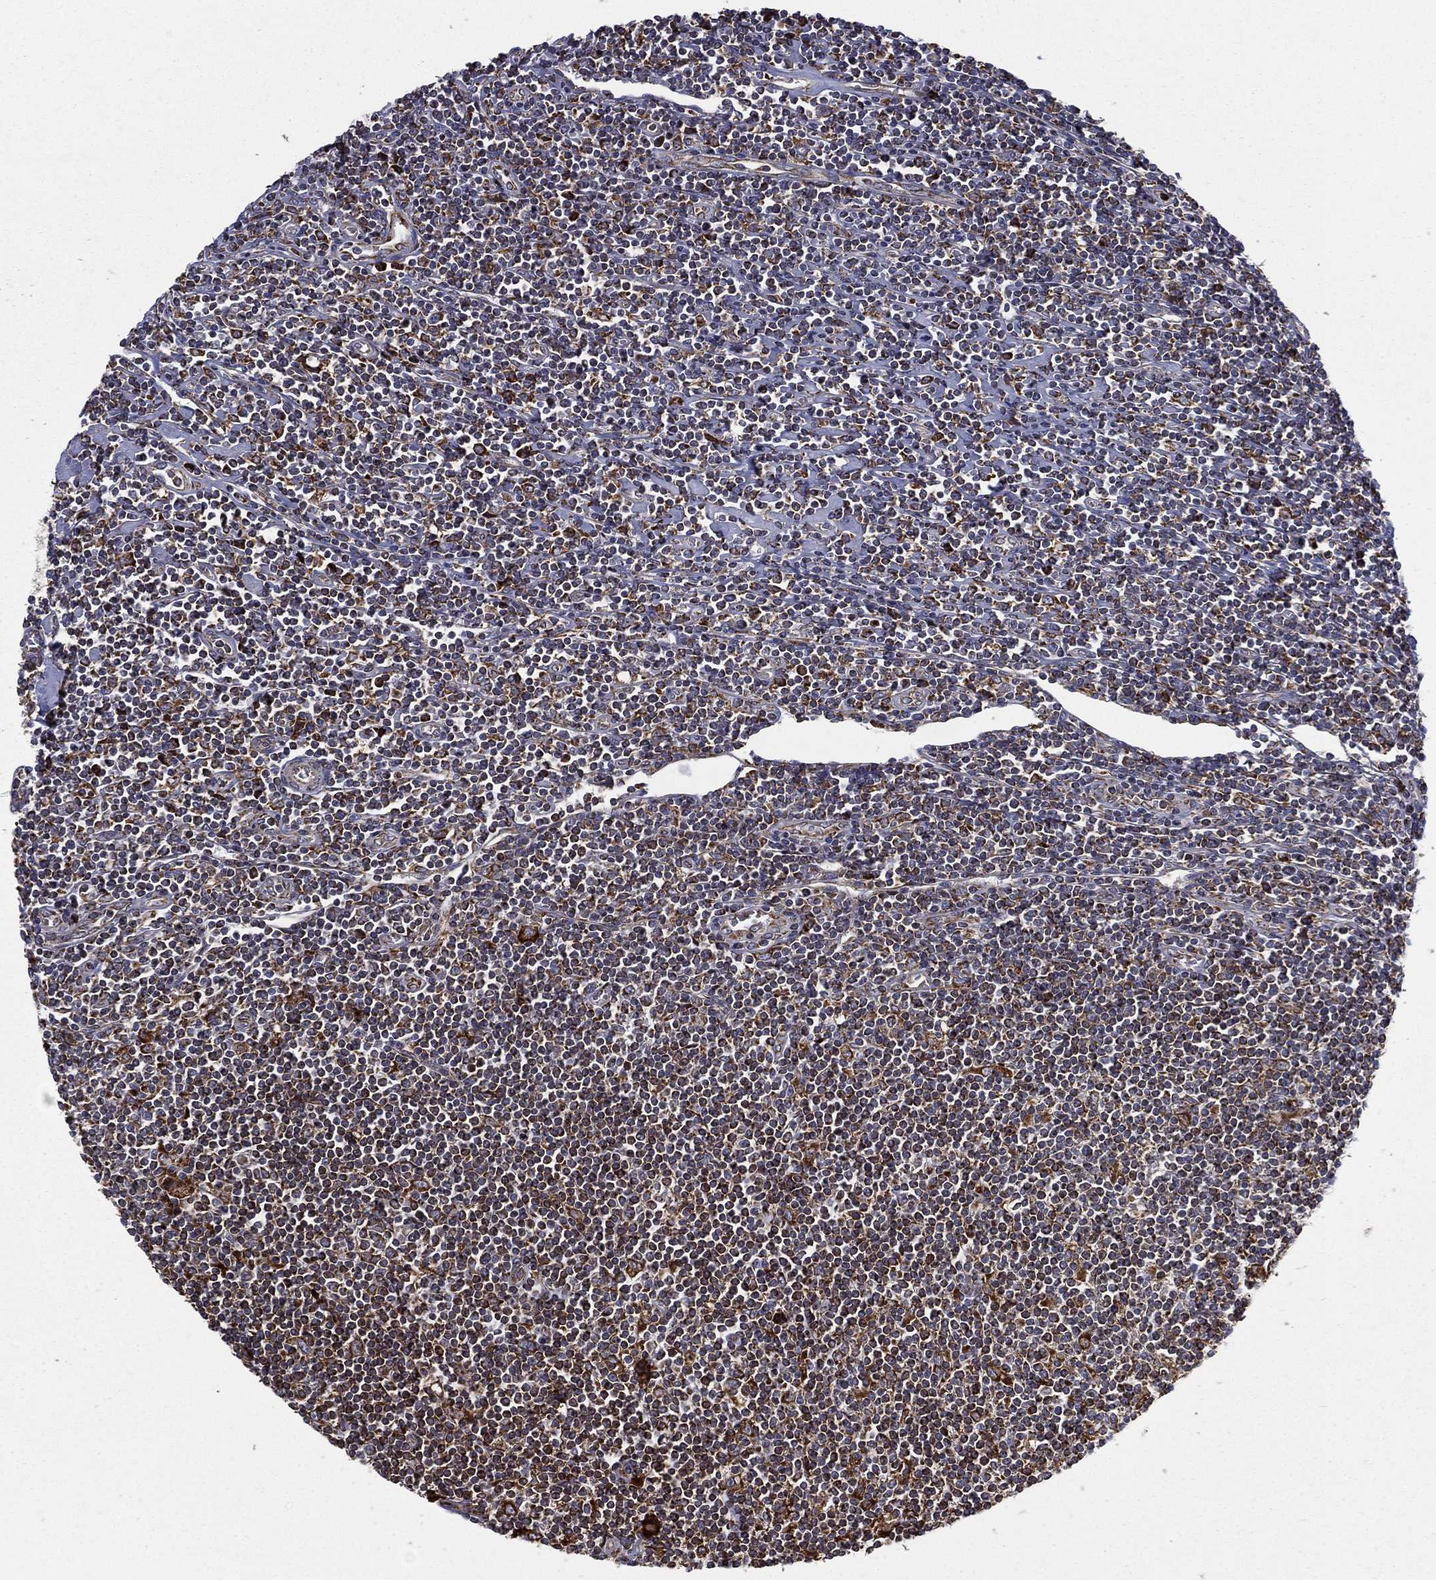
{"staining": {"intensity": "strong", "quantity": "25%-75%", "location": "cytoplasmic/membranous"}, "tissue": "lymphoma", "cell_type": "Tumor cells", "image_type": "cancer", "snomed": [{"axis": "morphology", "description": "Hodgkin's disease, NOS"}, {"axis": "topography", "description": "Lymph node"}], "caption": "Strong cytoplasmic/membranous expression for a protein is appreciated in about 25%-75% of tumor cells of lymphoma using immunohistochemistry (IHC).", "gene": "MT-CYB", "patient": {"sex": "male", "age": 40}}